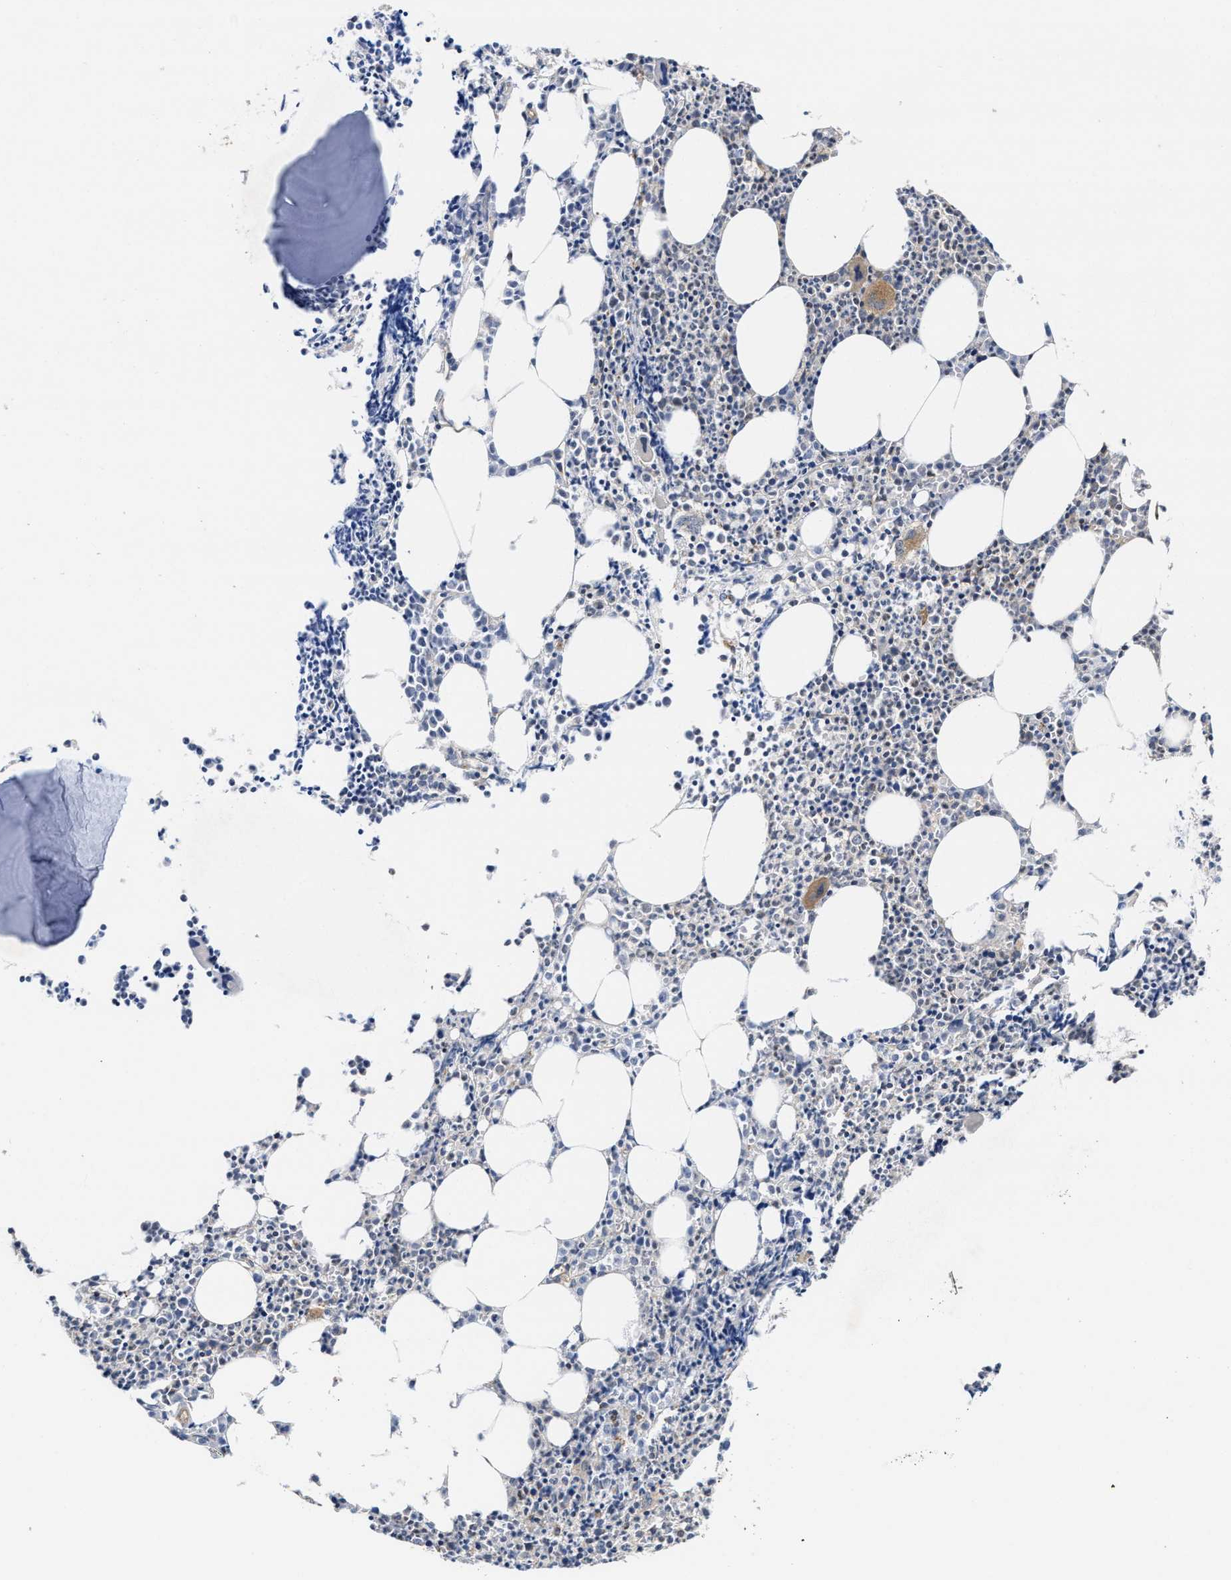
{"staining": {"intensity": "weak", "quantity": "<25%", "location": "cytoplasmic/membranous"}, "tissue": "bone marrow", "cell_type": "Hematopoietic cells", "image_type": "normal", "snomed": [{"axis": "morphology", "description": "Normal tissue, NOS"}, {"axis": "morphology", "description": "Inflammation, NOS"}, {"axis": "topography", "description": "Bone marrow"}], "caption": "Unremarkable bone marrow was stained to show a protein in brown. There is no significant staining in hematopoietic cells. (Stains: DAB (3,3'-diaminobenzidine) immunohistochemistry (IHC) with hematoxylin counter stain, Microscopy: brightfield microscopy at high magnification).", "gene": "BBLN", "patient": {"sex": "female", "age": 53}}